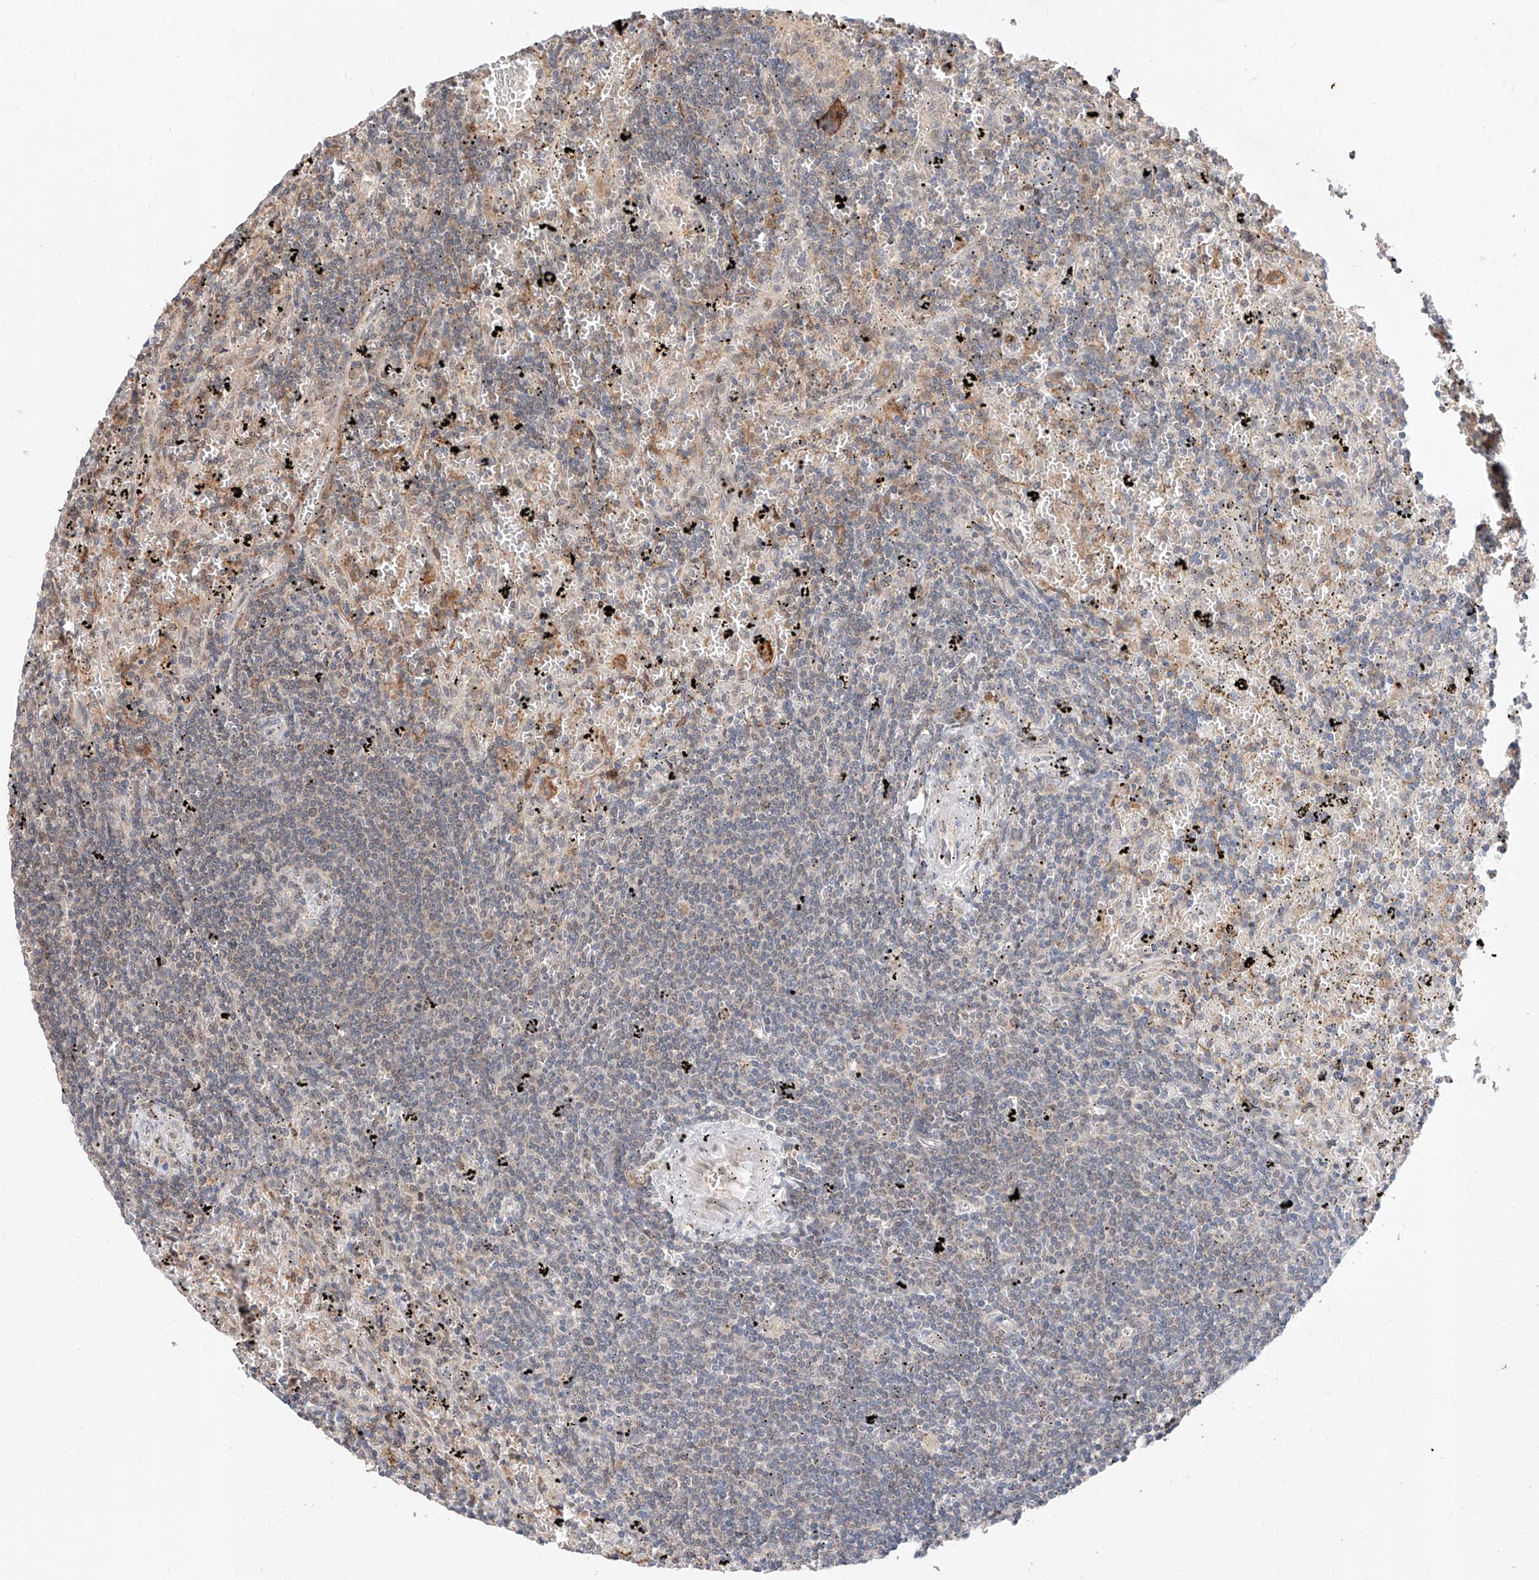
{"staining": {"intensity": "negative", "quantity": "none", "location": "none"}, "tissue": "lymphoma", "cell_type": "Tumor cells", "image_type": "cancer", "snomed": [{"axis": "morphology", "description": "Malignant lymphoma, non-Hodgkin's type, Low grade"}, {"axis": "topography", "description": "Spleen"}], "caption": "Immunohistochemistry (IHC) micrograph of low-grade malignant lymphoma, non-Hodgkin's type stained for a protein (brown), which demonstrates no staining in tumor cells.", "gene": "DIRAS3", "patient": {"sex": "male", "age": 76}}